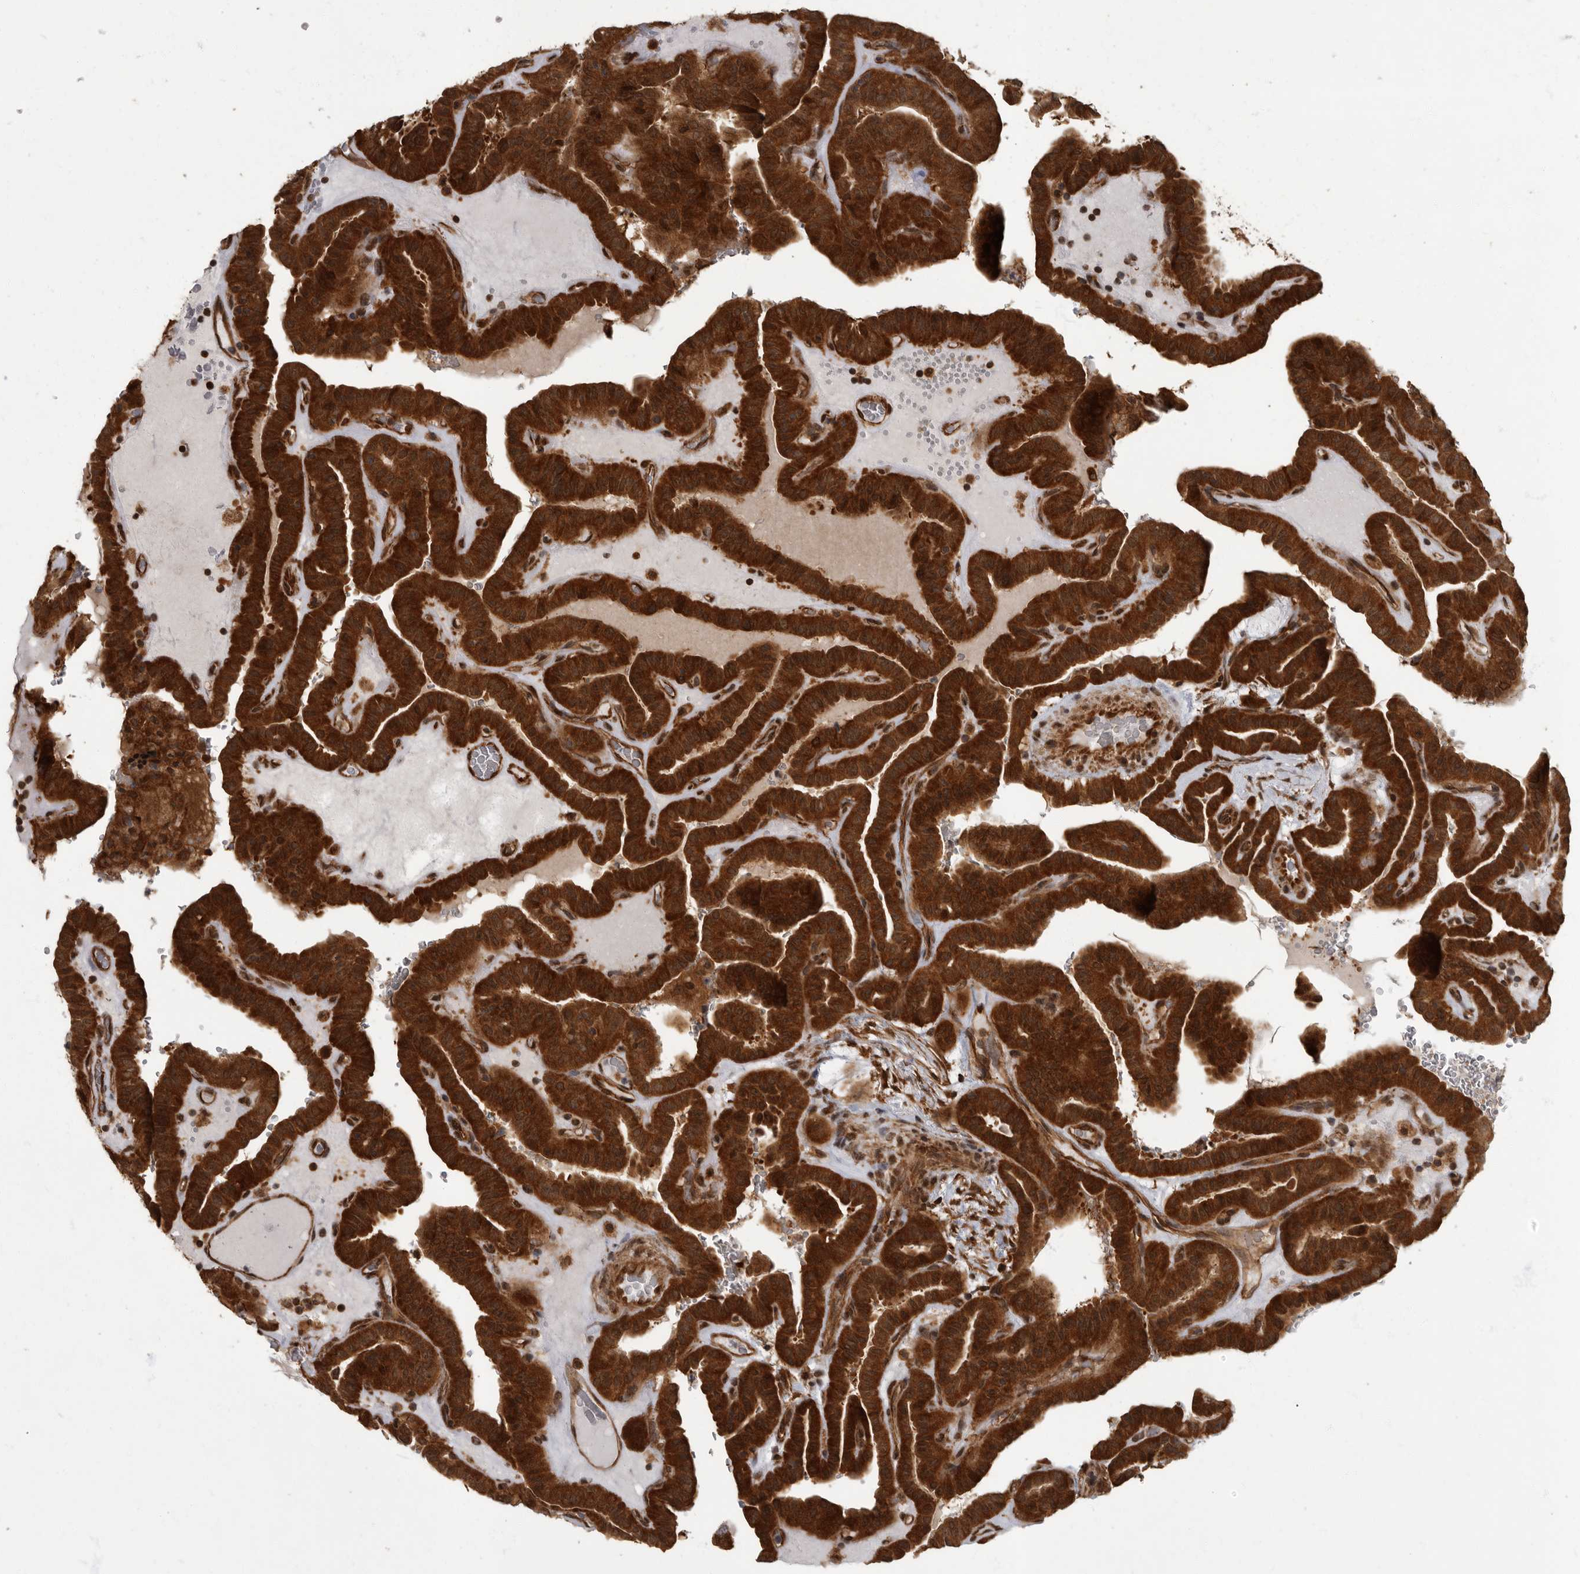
{"staining": {"intensity": "strong", "quantity": ">75%", "location": "cytoplasmic/membranous,nuclear"}, "tissue": "thyroid cancer", "cell_type": "Tumor cells", "image_type": "cancer", "snomed": [{"axis": "morphology", "description": "Papillary adenocarcinoma, NOS"}, {"axis": "topography", "description": "Thyroid gland"}], "caption": "Thyroid papillary adenocarcinoma was stained to show a protein in brown. There is high levels of strong cytoplasmic/membranous and nuclear positivity in about >75% of tumor cells. (DAB (3,3'-diaminobenzidine) IHC, brown staining for protein, blue staining for nuclei).", "gene": "VPS50", "patient": {"sex": "male", "age": 77}}